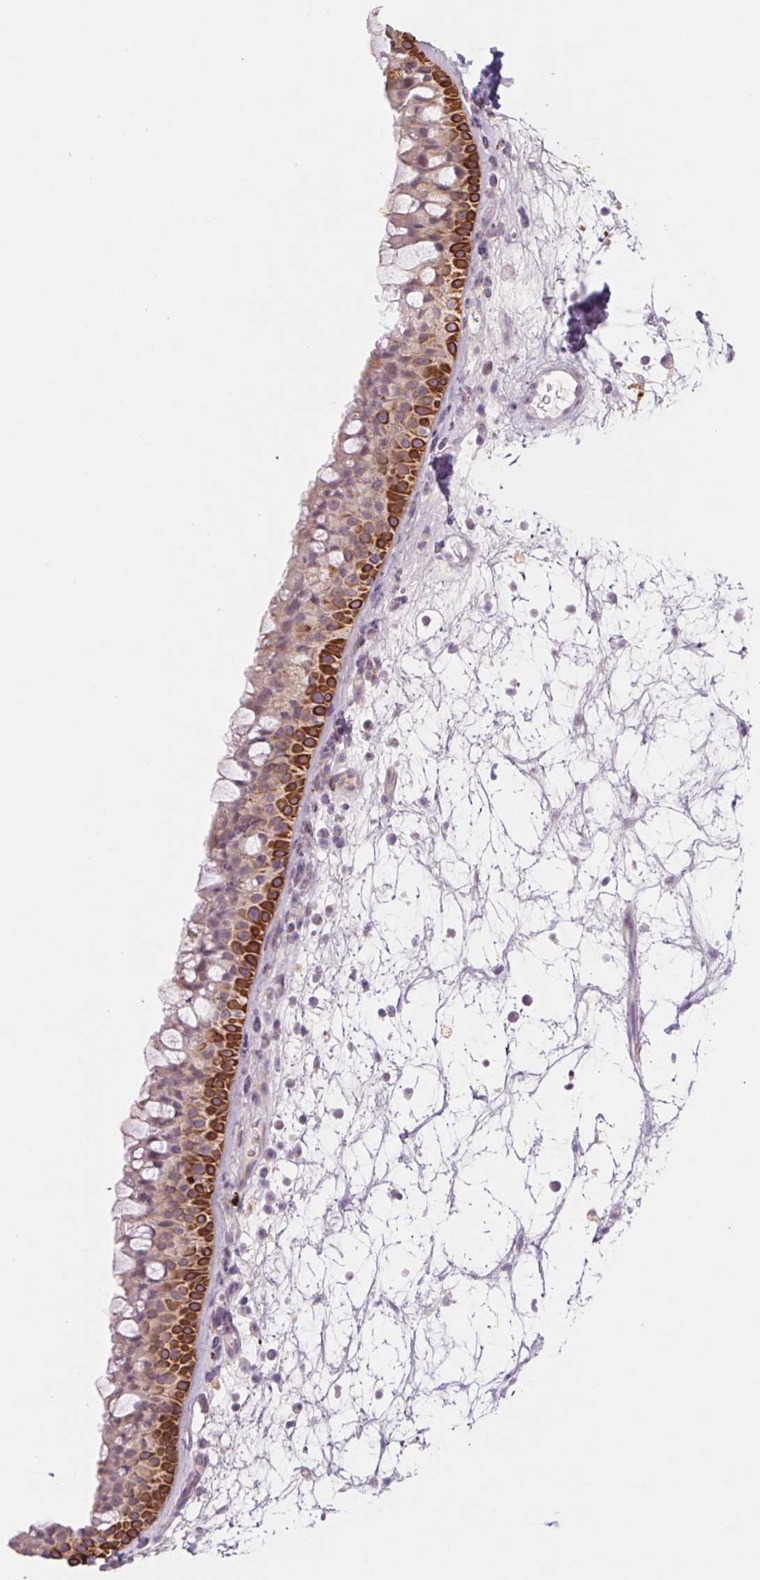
{"staining": {"intensity": "strong", "quantity": "25%-75%", "location": "cytoplasmic/membranous"}, "tissue": "nasopharynx", "cell_type": "Respiratory epithelial cells", "image_type": "normal", "snomed": [{"axis": "morphology", "description": "Normal tissue, NOS"}, {"axis": "topography", "description": "Nasopharynx"}], "caption": "Brown immunohistochemical staining in benign nasopharynx exhibits strong cytoplasmic/membranous positivity in about 25%-75% of respiratory epithelial cells. (Brightfield microscopy of DAB IHC at high magnification).", "gene": "KRT1", "patient": {"sex": "male", "age": 68}}